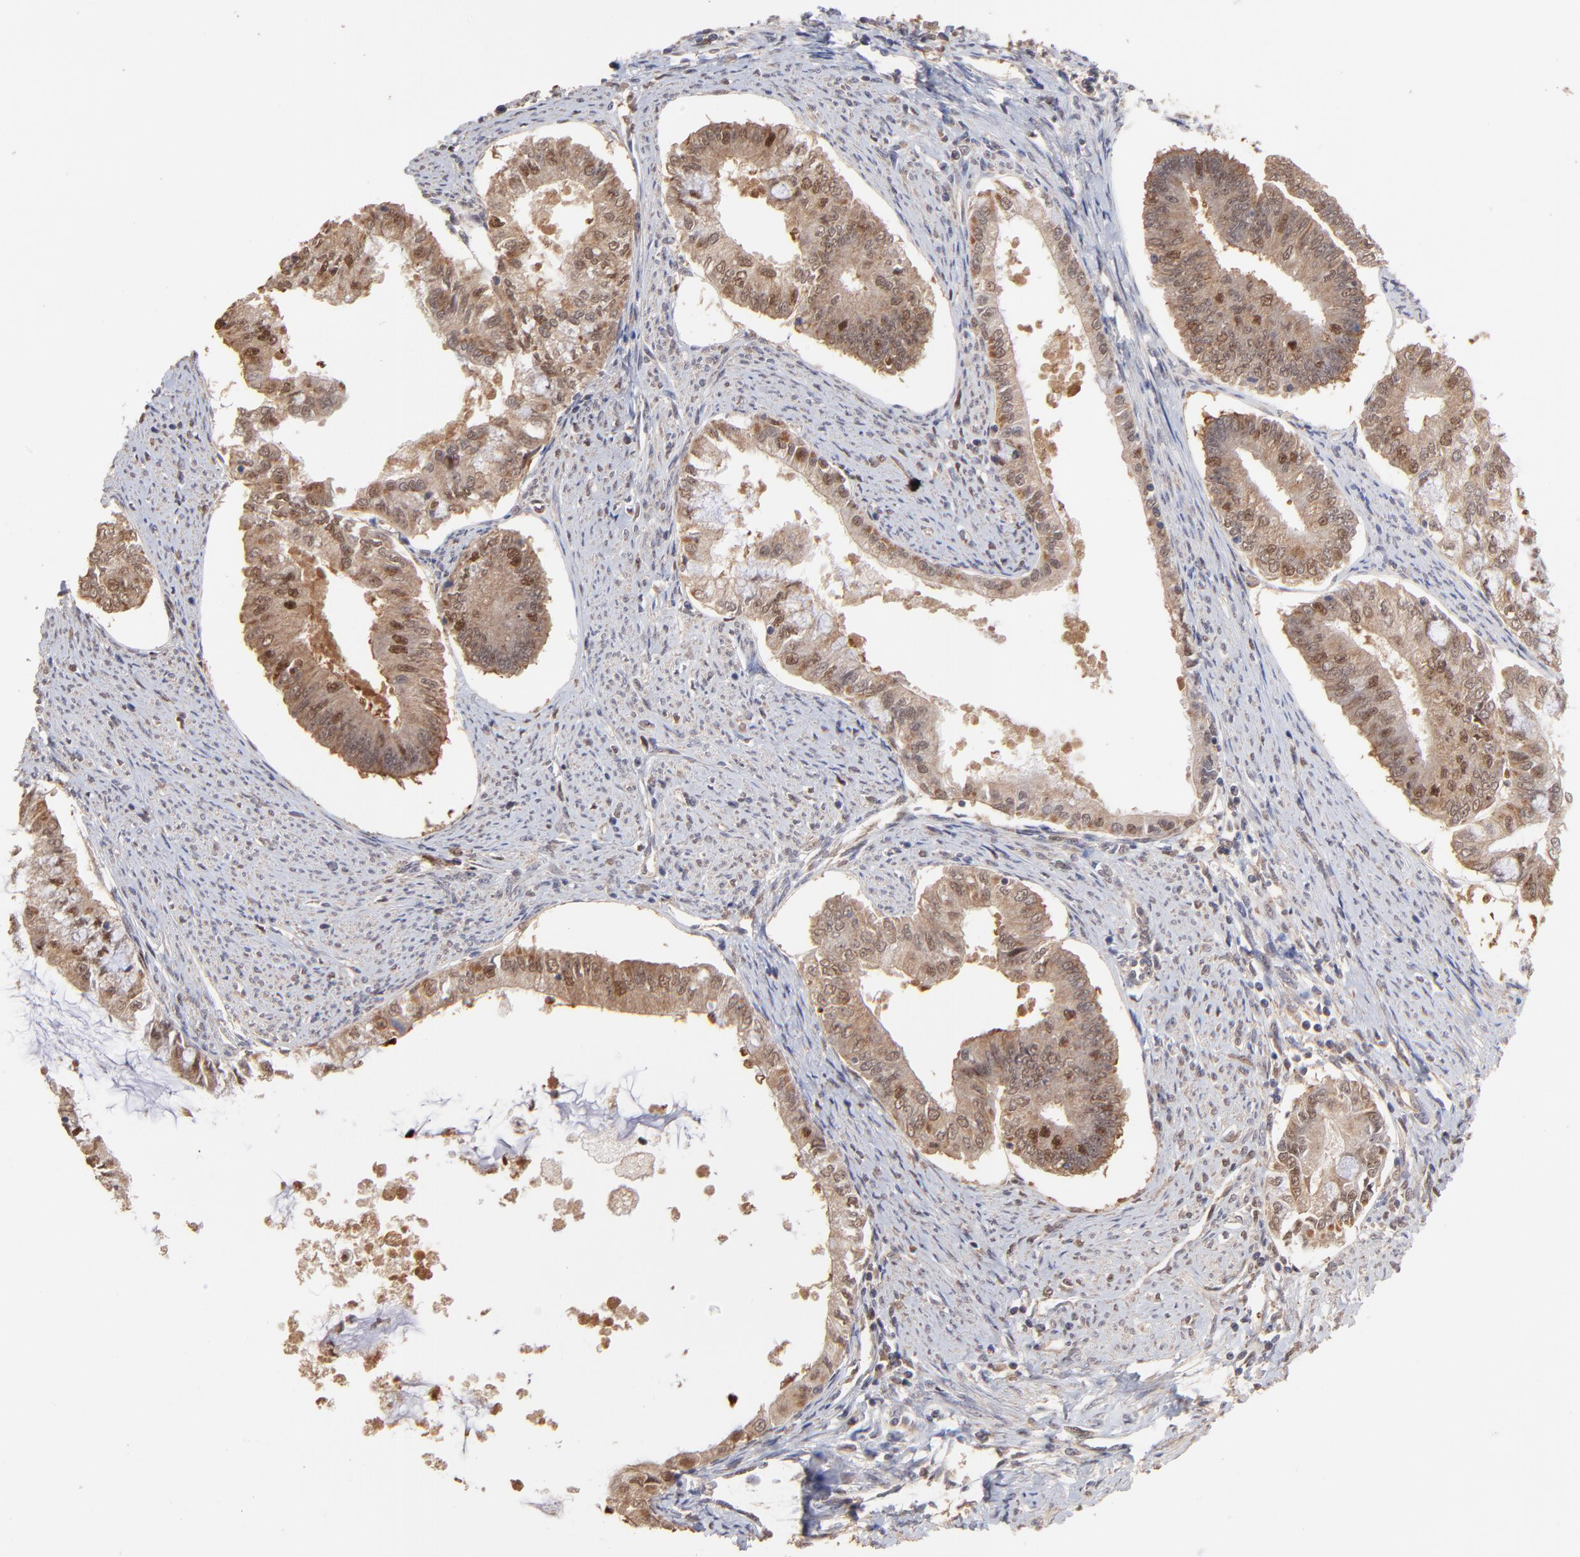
{"staining": {"intensity": "moderate", "quantity": "25%-75%", "location": "cytoplasmic/membranous,nuclear"}, "tissue": "endometrial cancer", "cell_type": "Tumor cells", "image_type": "cancer", "snomed": [{"axis": "morphology", "description": "Adenocarcinoma, NOS"}, {"axis": "topography", "description": "Endometrium"}], "caption": "Adenocarcinoma (endometrial) stained for a protein exhibits moderate cytoplasmic/membranous and nuclear positivity in tumor cells.", "gene": "PSMD14", "patient": {"sex": "female", "age": 76}}